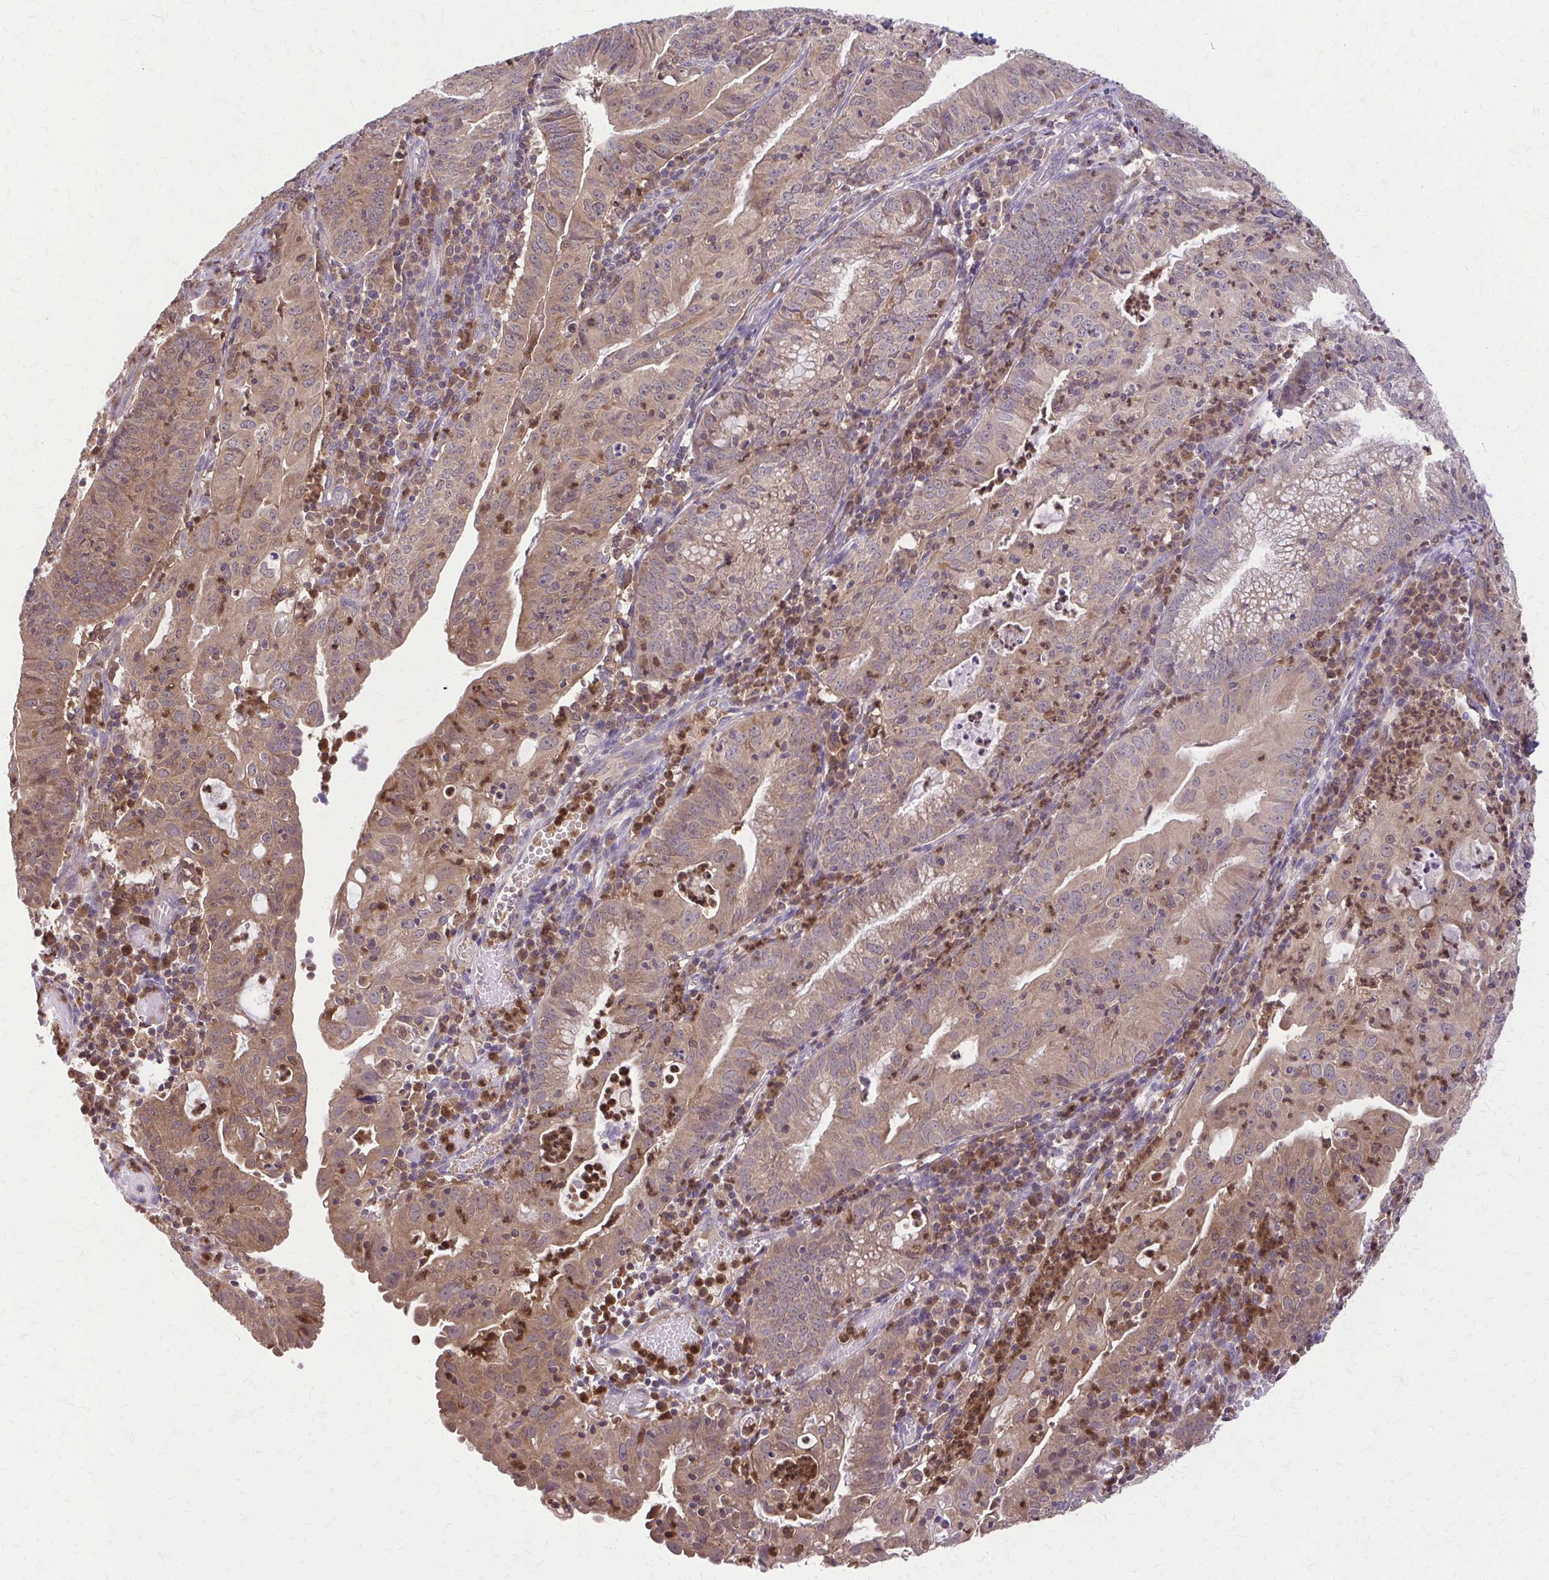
{"staining": {"intensity": "moderate", "quantity": "25%-75%", "location": "cytoplasmic/membranous"}, "tissue": "endometrial cancer", "cell_type": "Tumor cells", "image_type": "cancer", "snomed": [{"axis": "morphology", "description": "Adenocarcinoma, NOS"}, {"axis": "topography", "description": "Endometrium"}], "caption": "Human endometrial cancer (adenocarcinoma) stained for a protein (brown) shows moderate cytoplasmic/membranous positive staining in about 25%-75% of tumor cells.", "gene": "NRBF2", "patient": {"sex": "female", "age": 60}}